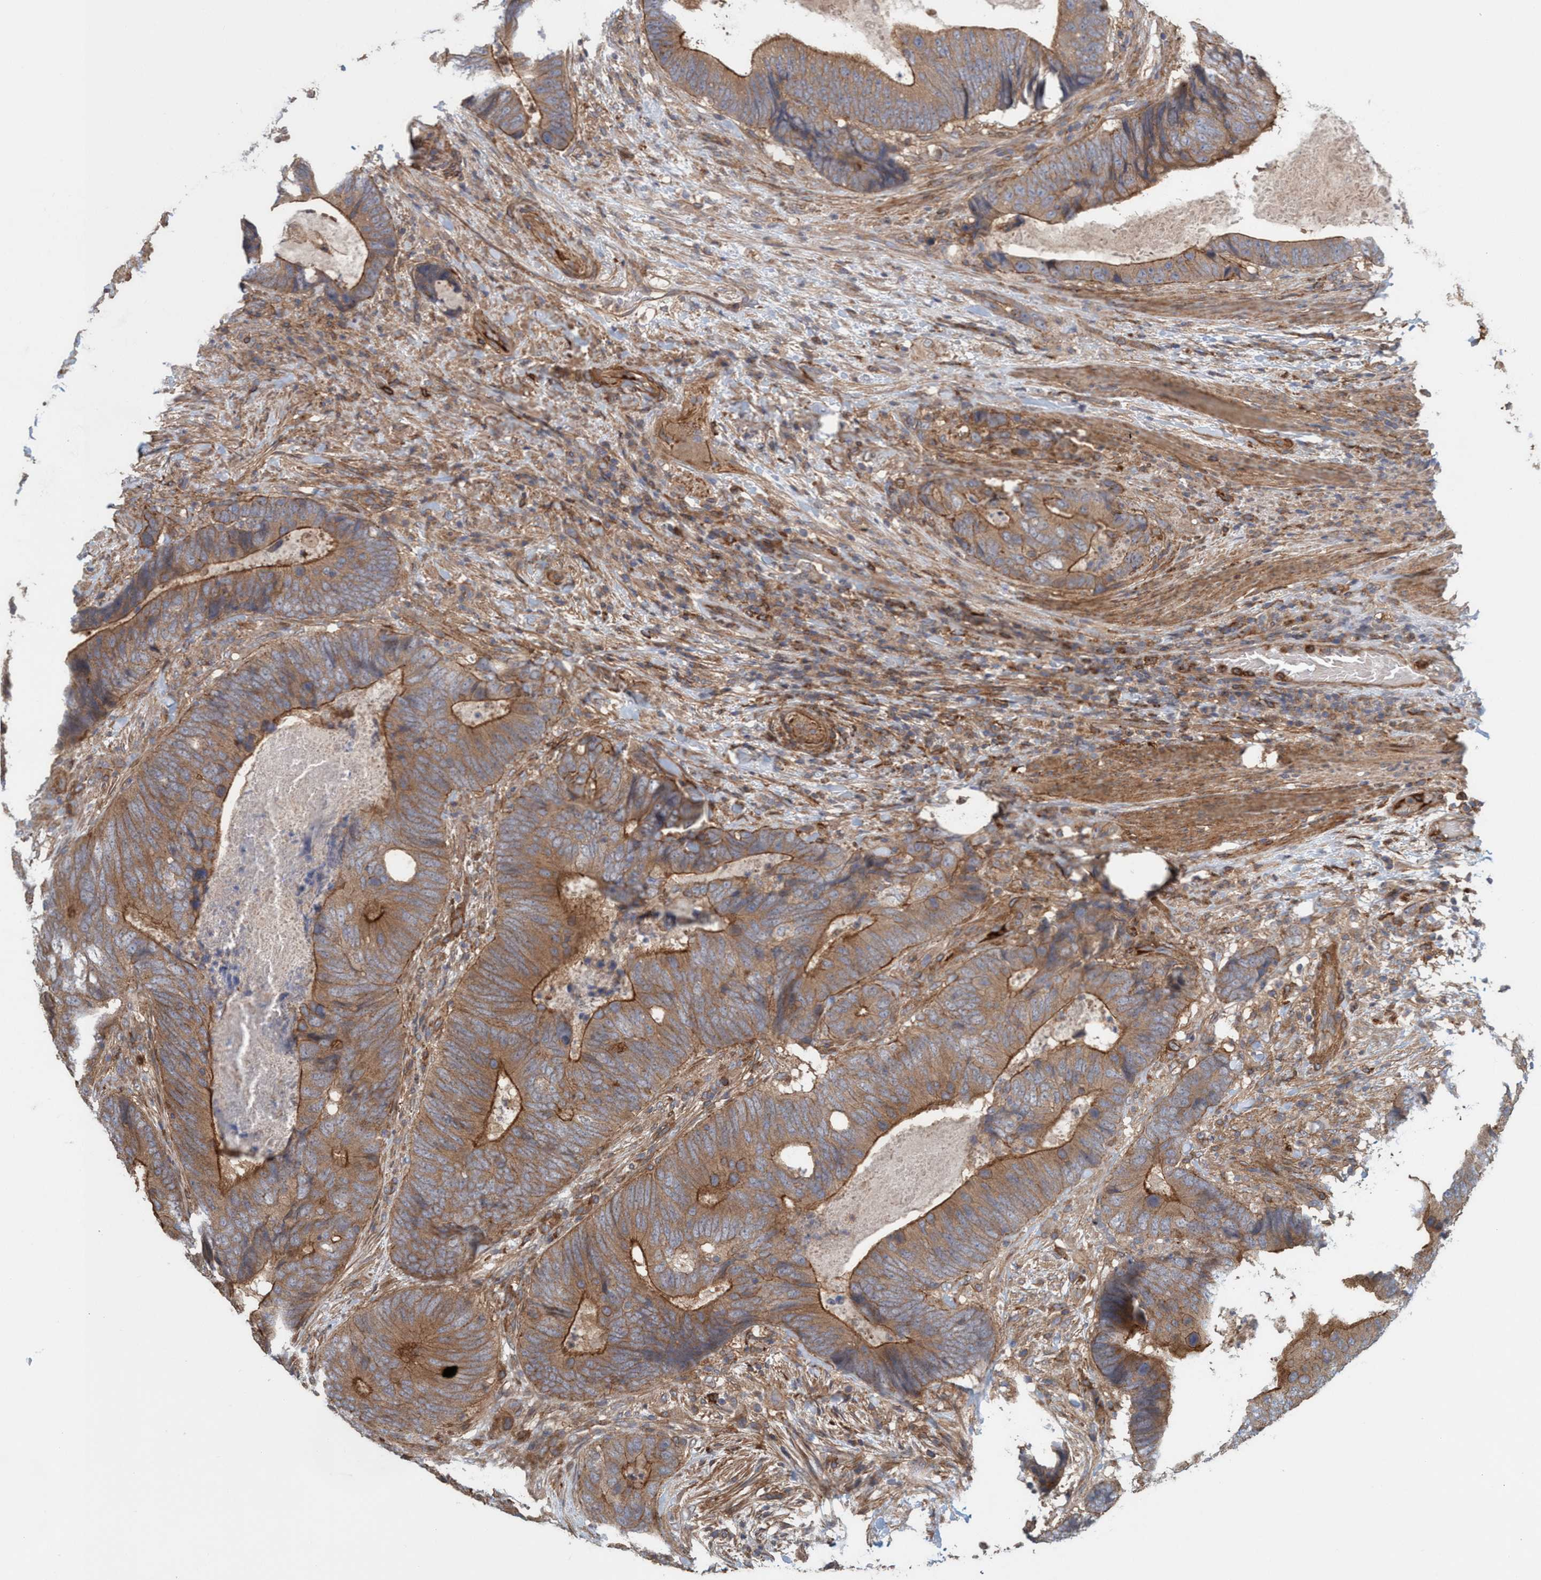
{"staining": {"intensity": "strong", "quantity": ">75%", "location": "cytoplasmic/membranous"}, "tissue": "colorectal cancer", "cell_type": "Tumor cells", "image_type": "cancer", "snomed": [{"axis": "morphology", "description": "Adenocarcinoma, NOS"}, {"axis": "topography", "description": "Colon"}], "caption": "Protein staining by IHC reveals strong cytoplasmic/membranous staining in approximately >75% of tumor cells in adenocarcinoma (colorectal).", "gene": "SPECC1", "patient": {"sex": "male", "age": 56}}